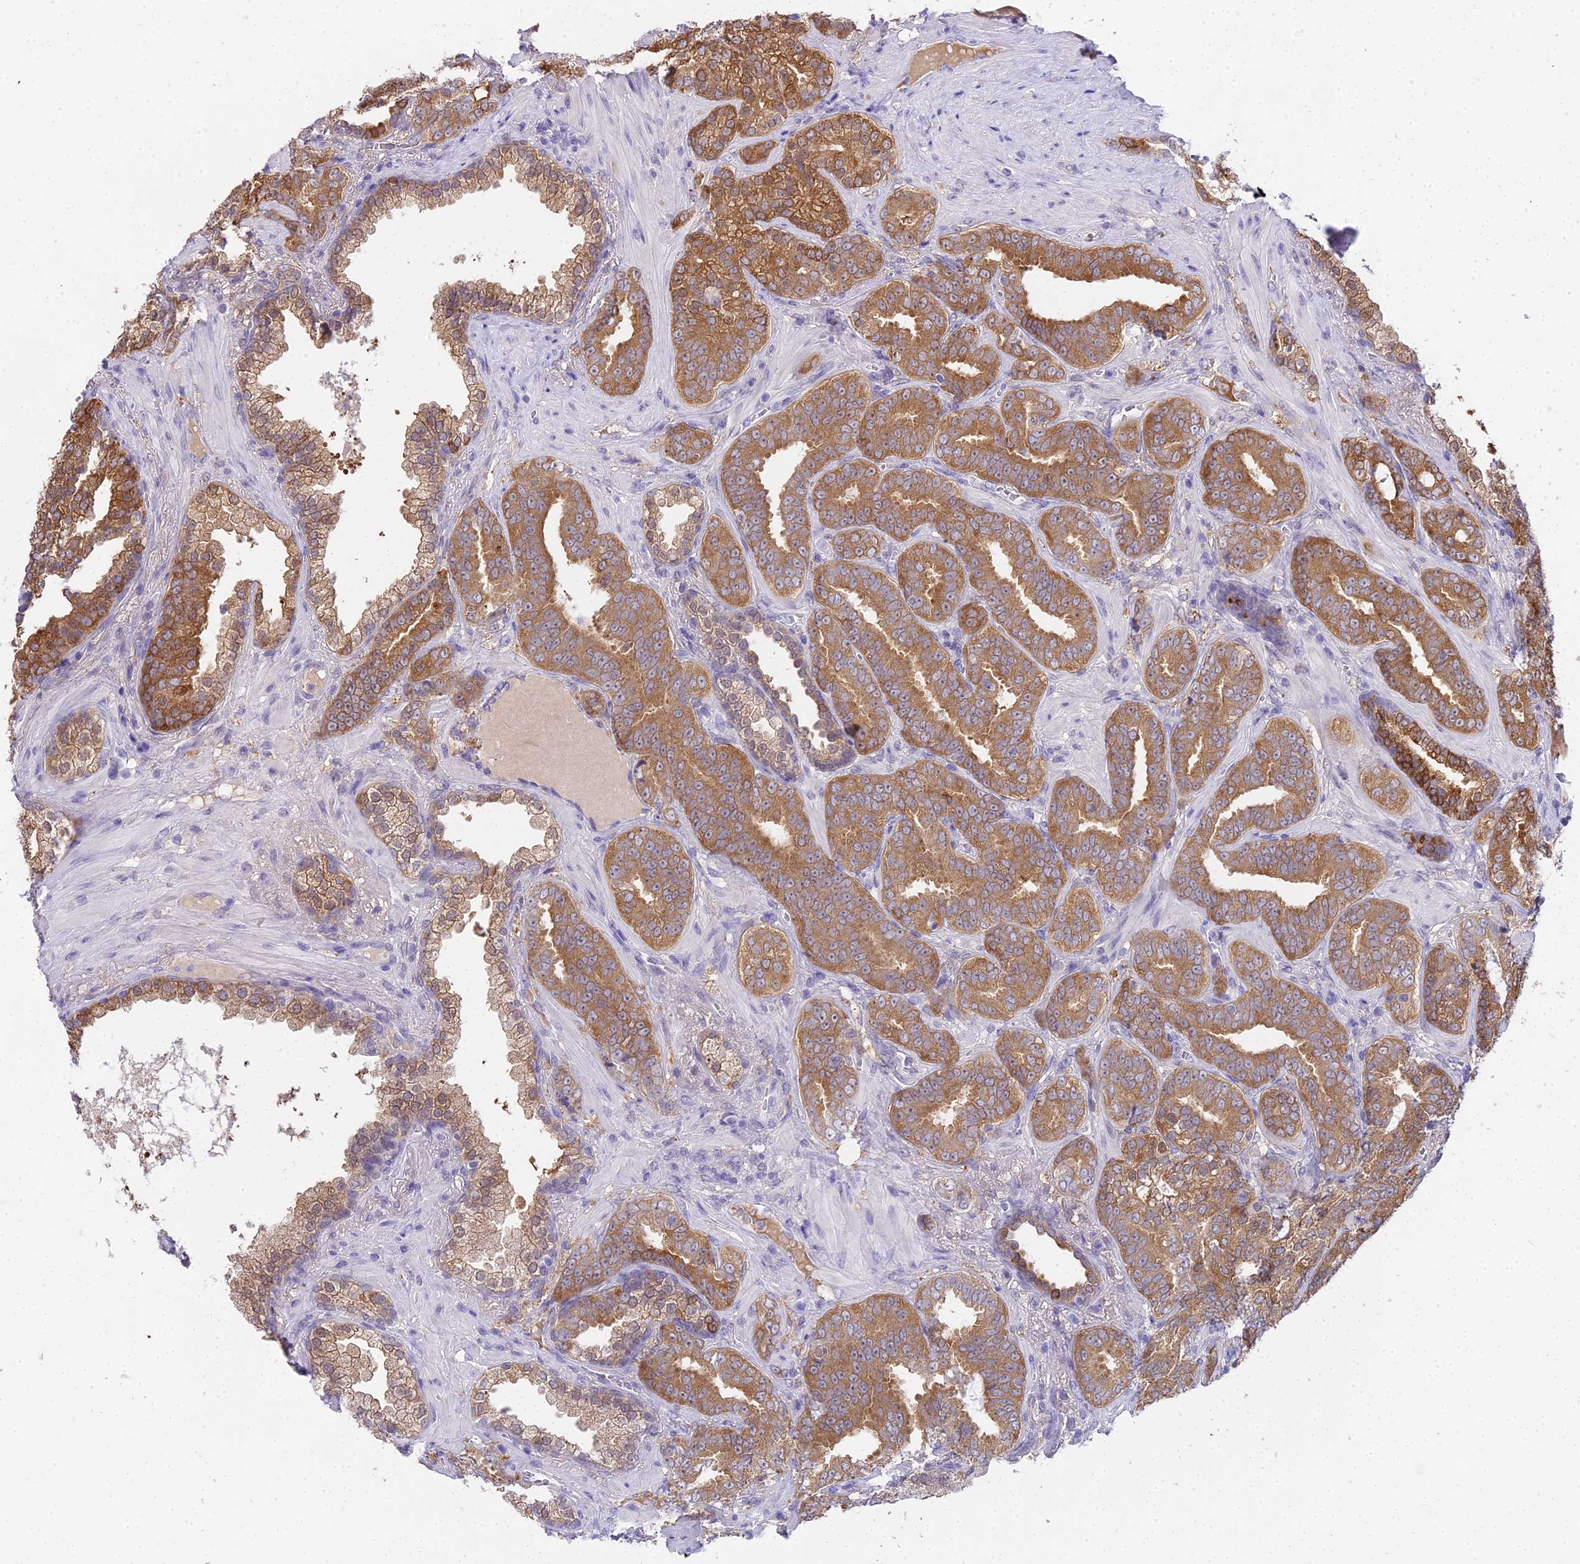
{"staining": {"intensity": "moderate", "quantity": ">75%", "location": "cytoplasmic/membranous"}, "tissue": "prostate cancer", "cell_type": "Tumor cells", "image_type": "cancer", "snomed": [{"axis": "morphology", "description": "Adenocarcinoma, High grade"}, {"axis": "topography", "description": "Prostate and seminal vesicle, NOS"}], "caption": "Immunohistochemistry (IHC) of adenocarcinoma (high-grade) (prostate) displays medium levels of moderate cytoplasmic/membranous expression in about >75% of tumor cells.", "gene": "MAT2A", "patient": {"sex": "male", "age": 67}}